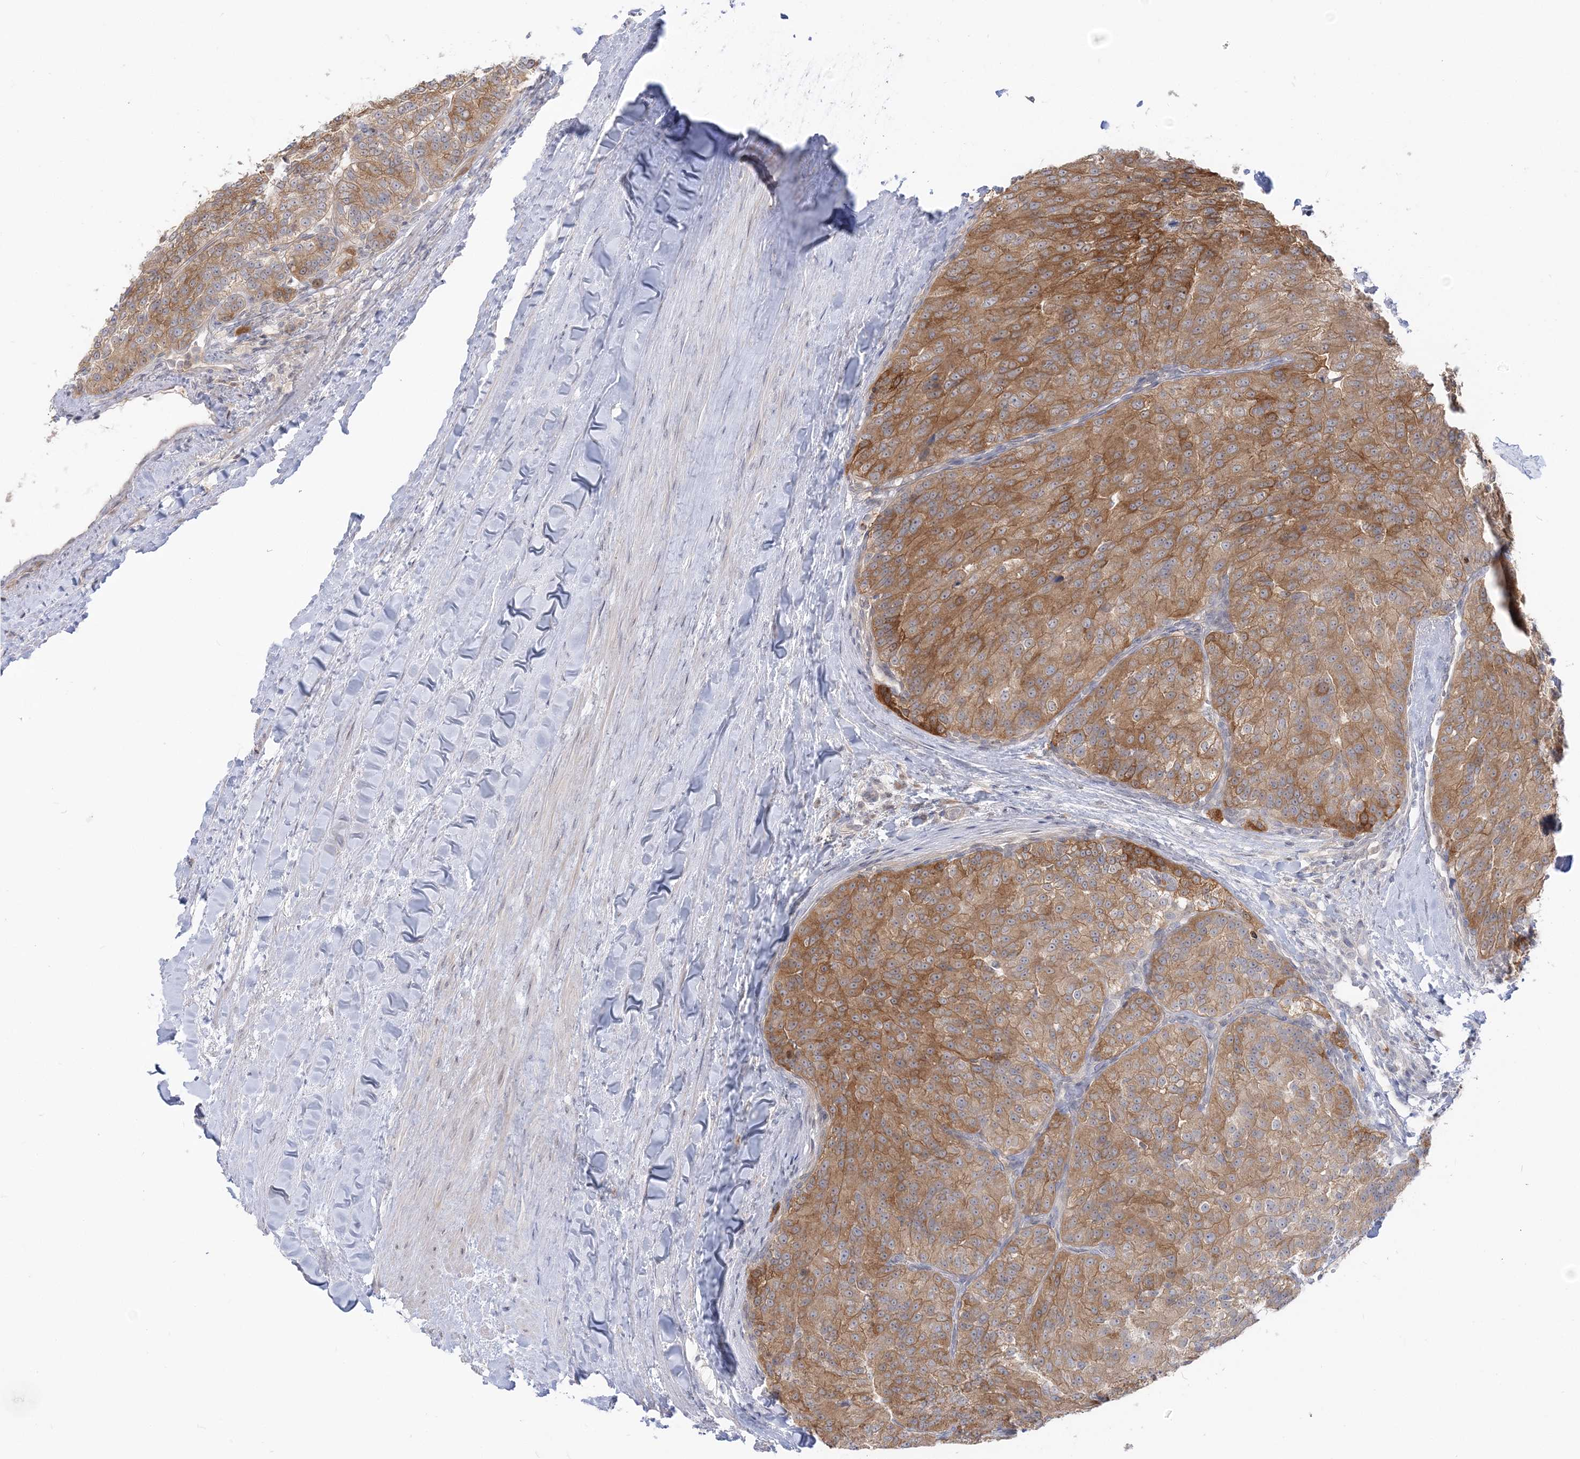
{"staining": {"intensity": "moderate", "quantity": ">75%", "location": "cytoplasmic/membranous"}, "tissue": "renal cancer", "cell_type": "Tumor cells", "image_type": "cancer", "snomed": [{"axis": "morphology", "description": "Adenocarcinoma, NOS"}, {"axis": "topography", "description": "Kidney"}], "caption": "Renal adenocarcinoma tissue demonstrates moderate cytoplasmic/membranous positivity in approximately >75% of tumor cells", "gene": "THADA", "patient": {"sex": "female", "age": 63}}